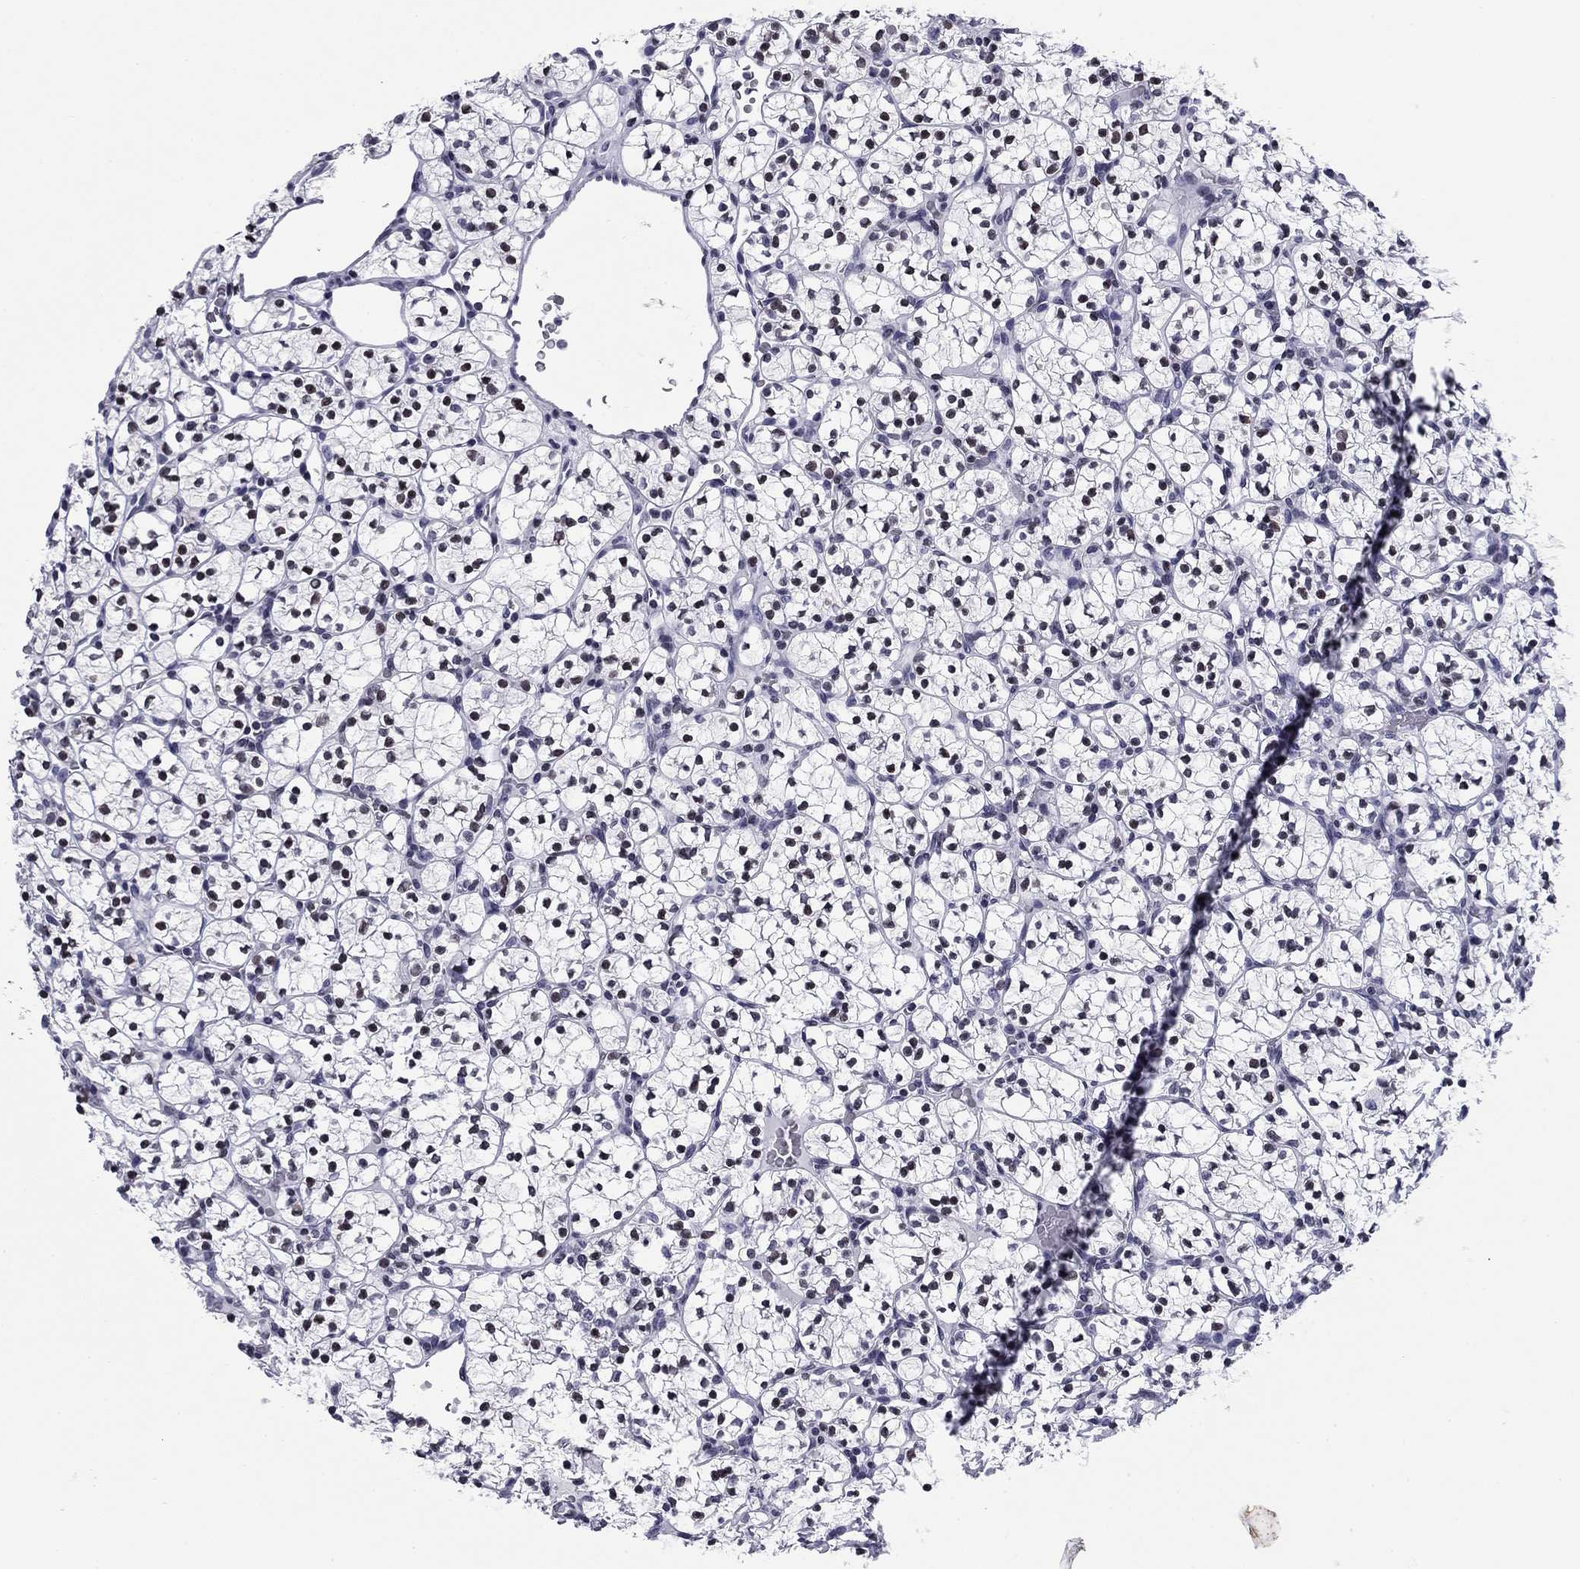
{"staining": {"intensity": "negative", "quantity": "none", "location": "none"}, "tissue": "renal cancer", "cell_type": "Tumor cells", "image_type": "cancer", "snomed": [{"axis": "morphology", "description": "Adenocarcinoma, NOS"}, {"axis": "topography", "description": "Kidney"}], "caption": "High magnification brightfield microscopy of renal adenocarcinoma stained with DAB (brown) and counterstained with hematoxylin (blue): tumor cells show no significant expression.", "gene": "CCDC144A", "patient": {"sex": "female", "age": 89}}